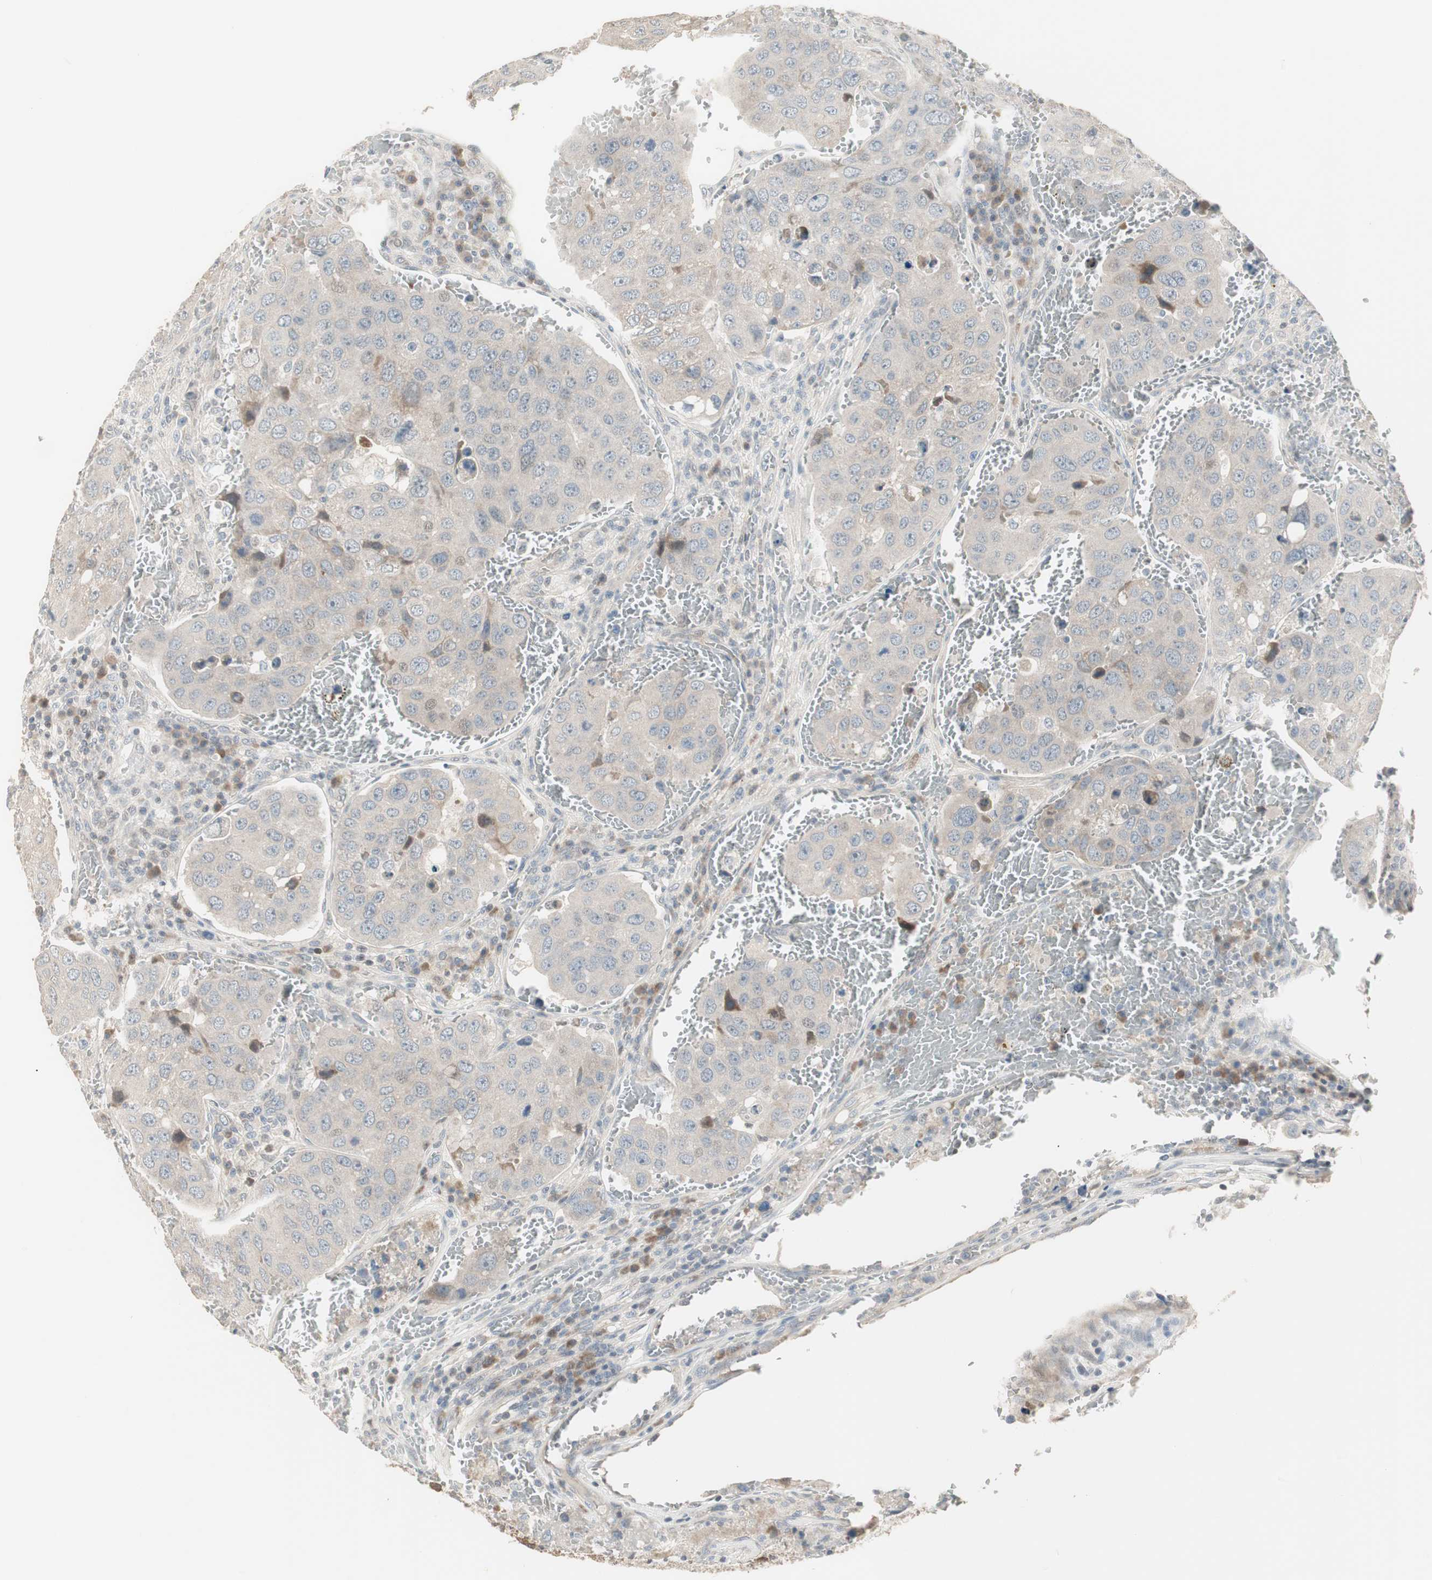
{"staining": {"intensity": "weak", "quantity": "25%-75%", "location": "cytoplasmic/membranous"}, "tissue": "urothelial cancer", "cell_type": "Tumor cells", "image_type": "cancer", "snomed": [{"axis": "morphology", "description": "Urothelial carcinoma, High grade"}, {"axis": "topography", "description": "Lymph node"}, {"axis": "topography", "description": "Urinary bladder"}], "caption": "The micrograph shows staining of urothelial cancer, revealing weak cytoplasmic/membranous protein positivity (brown color) within tumor cells. Using DAB (brown) and hematoxylin (blue) stains, captured at high magnification using brightfield microscopy.", "gene": "PDZK1", "patient": {"sex": "male", "age": 51}}